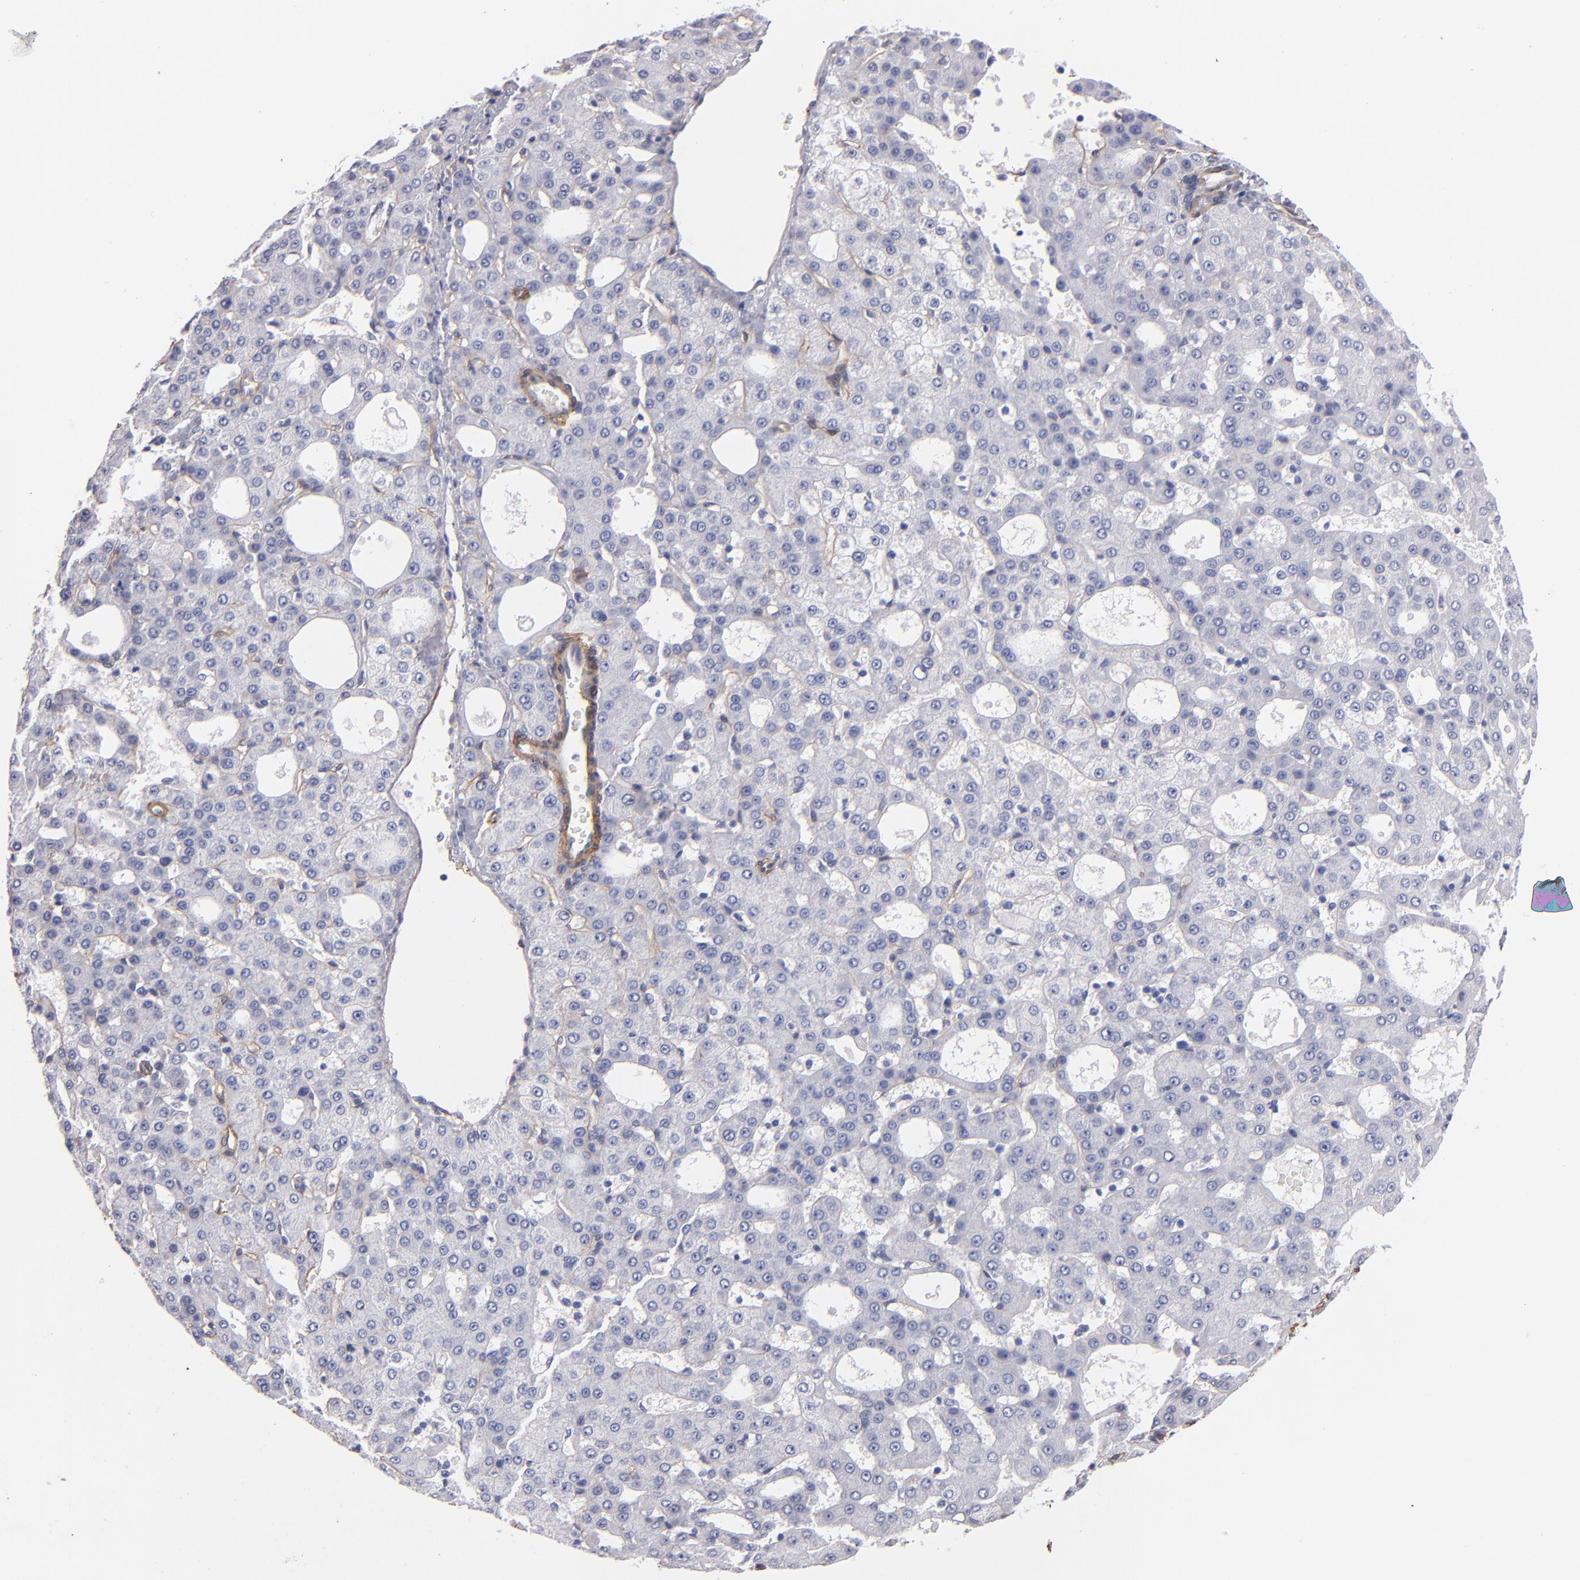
{"staining": {"intensity": "negative", "quantity": "none", "location": "none"}, "tissue": "liver cancer", "cell_type": "Tumor cells", "image_type": "cancer", "snomed": [{"axis": "morphology", "description": "Carcinoma, Hepatocellular, NOS"}, {"axis": "topography", "description": "Liver"}], "caption": "This is an immunohistochemistry (IHC) histopathology image of liver cancer. There is no staining in tumor cells.", "gene": "LAMC1", "patient": {"sex": "male", "age": 47}}